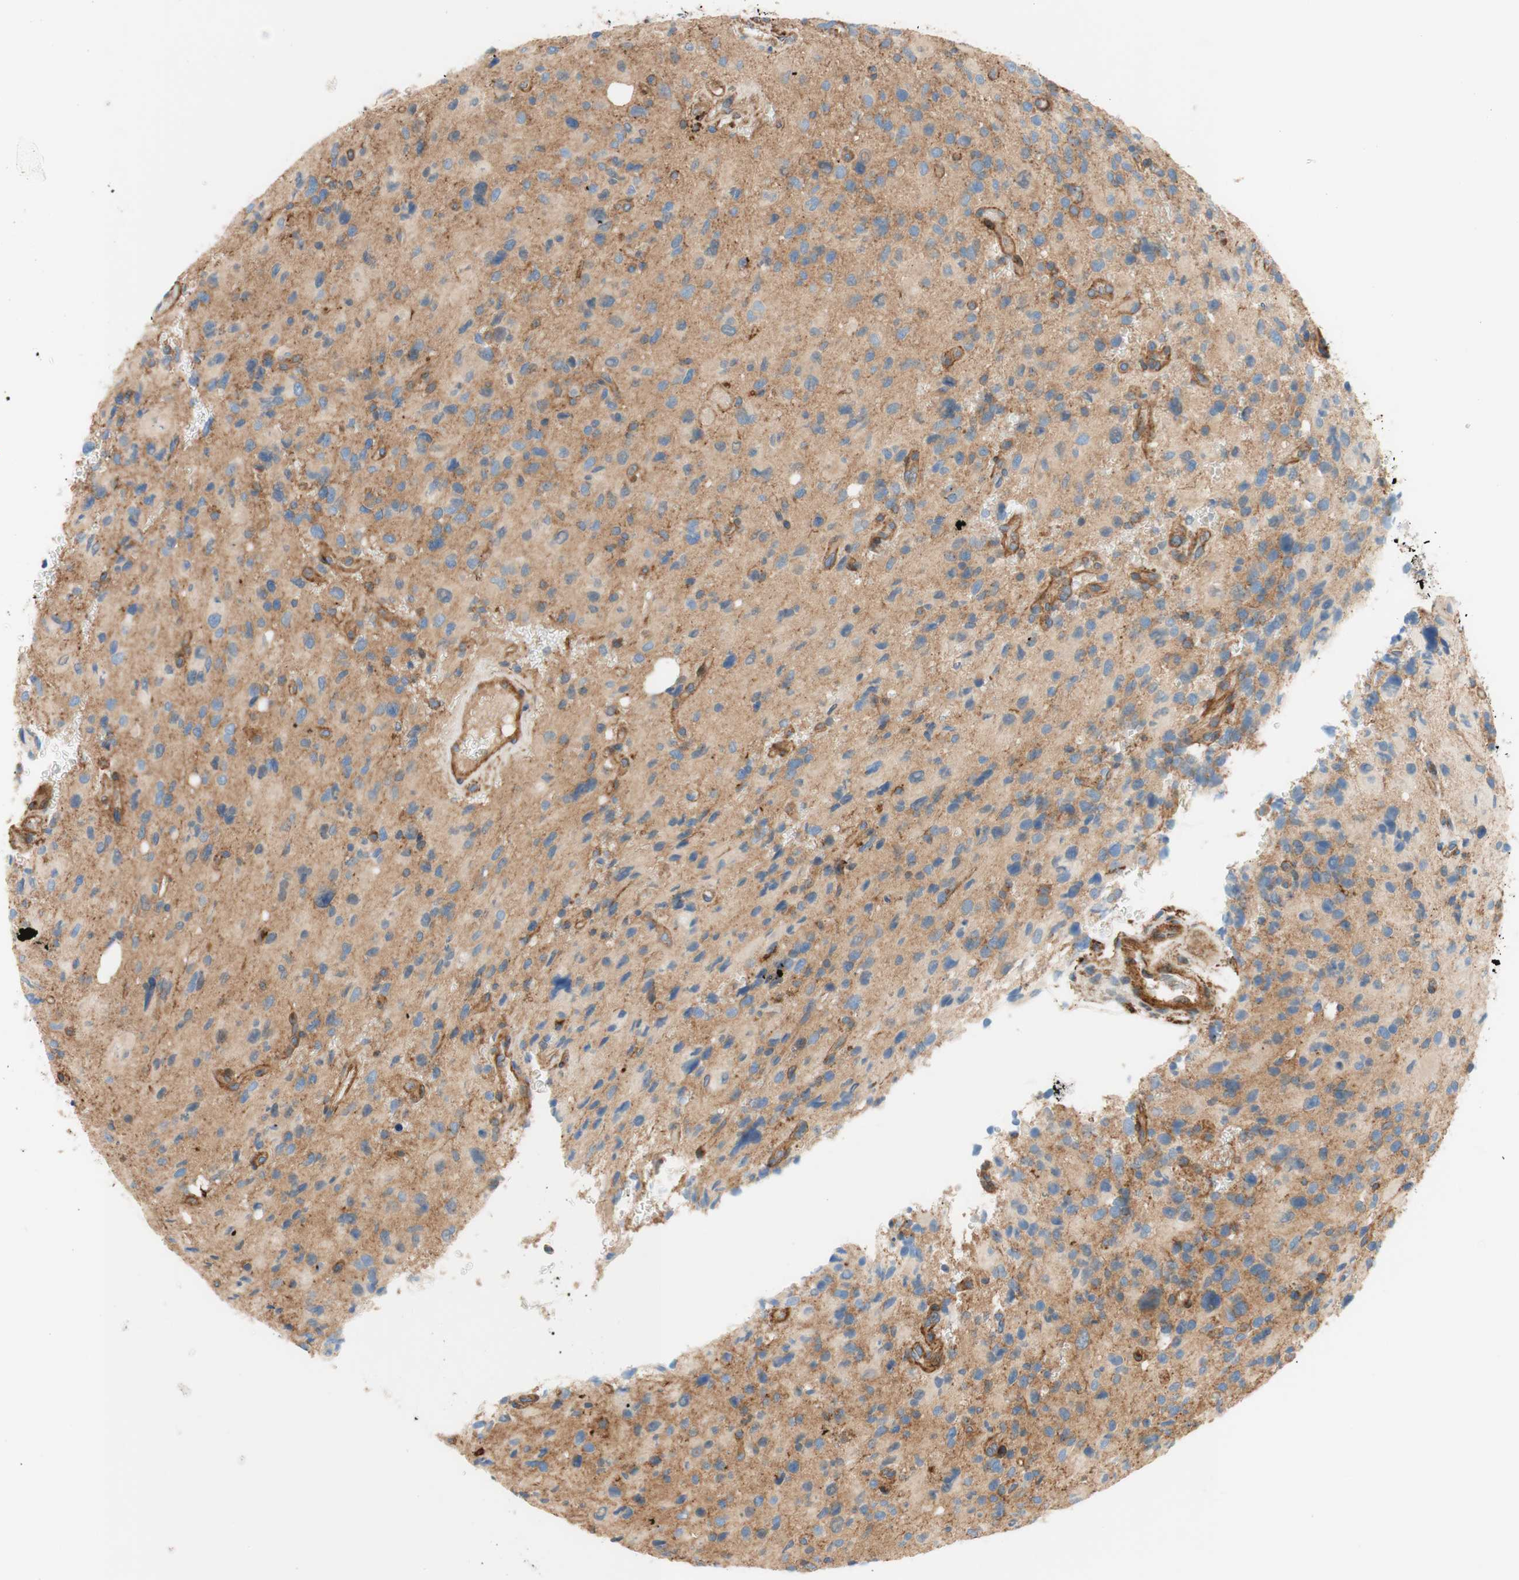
{"staining": {"intensity": "weak", "quantity": ">75%", "location": "cytoplasmic/membranous"}, "tissue": "glioma", "cell_type": "Tumor cells", "image_type": "cancer", "snomed": [{"axis": "morphology", "description": "Glioma, malignant, High grade"}, {"axis": "topography", "description": "Brain"}], "caption": "Weak cytoplasmic/membranous positivity is appreciated in approximately >75% of tumor cells in malignant glioma (high-grade). The protein of interest is stained brown, and the nuclei are stained in blue (DAB (3,3'-diaminobenzidine) IHC with brightfield microscopy, high magnification).", "gene": "VPS26A", "patient": {"sex": "male", "age": 48}}